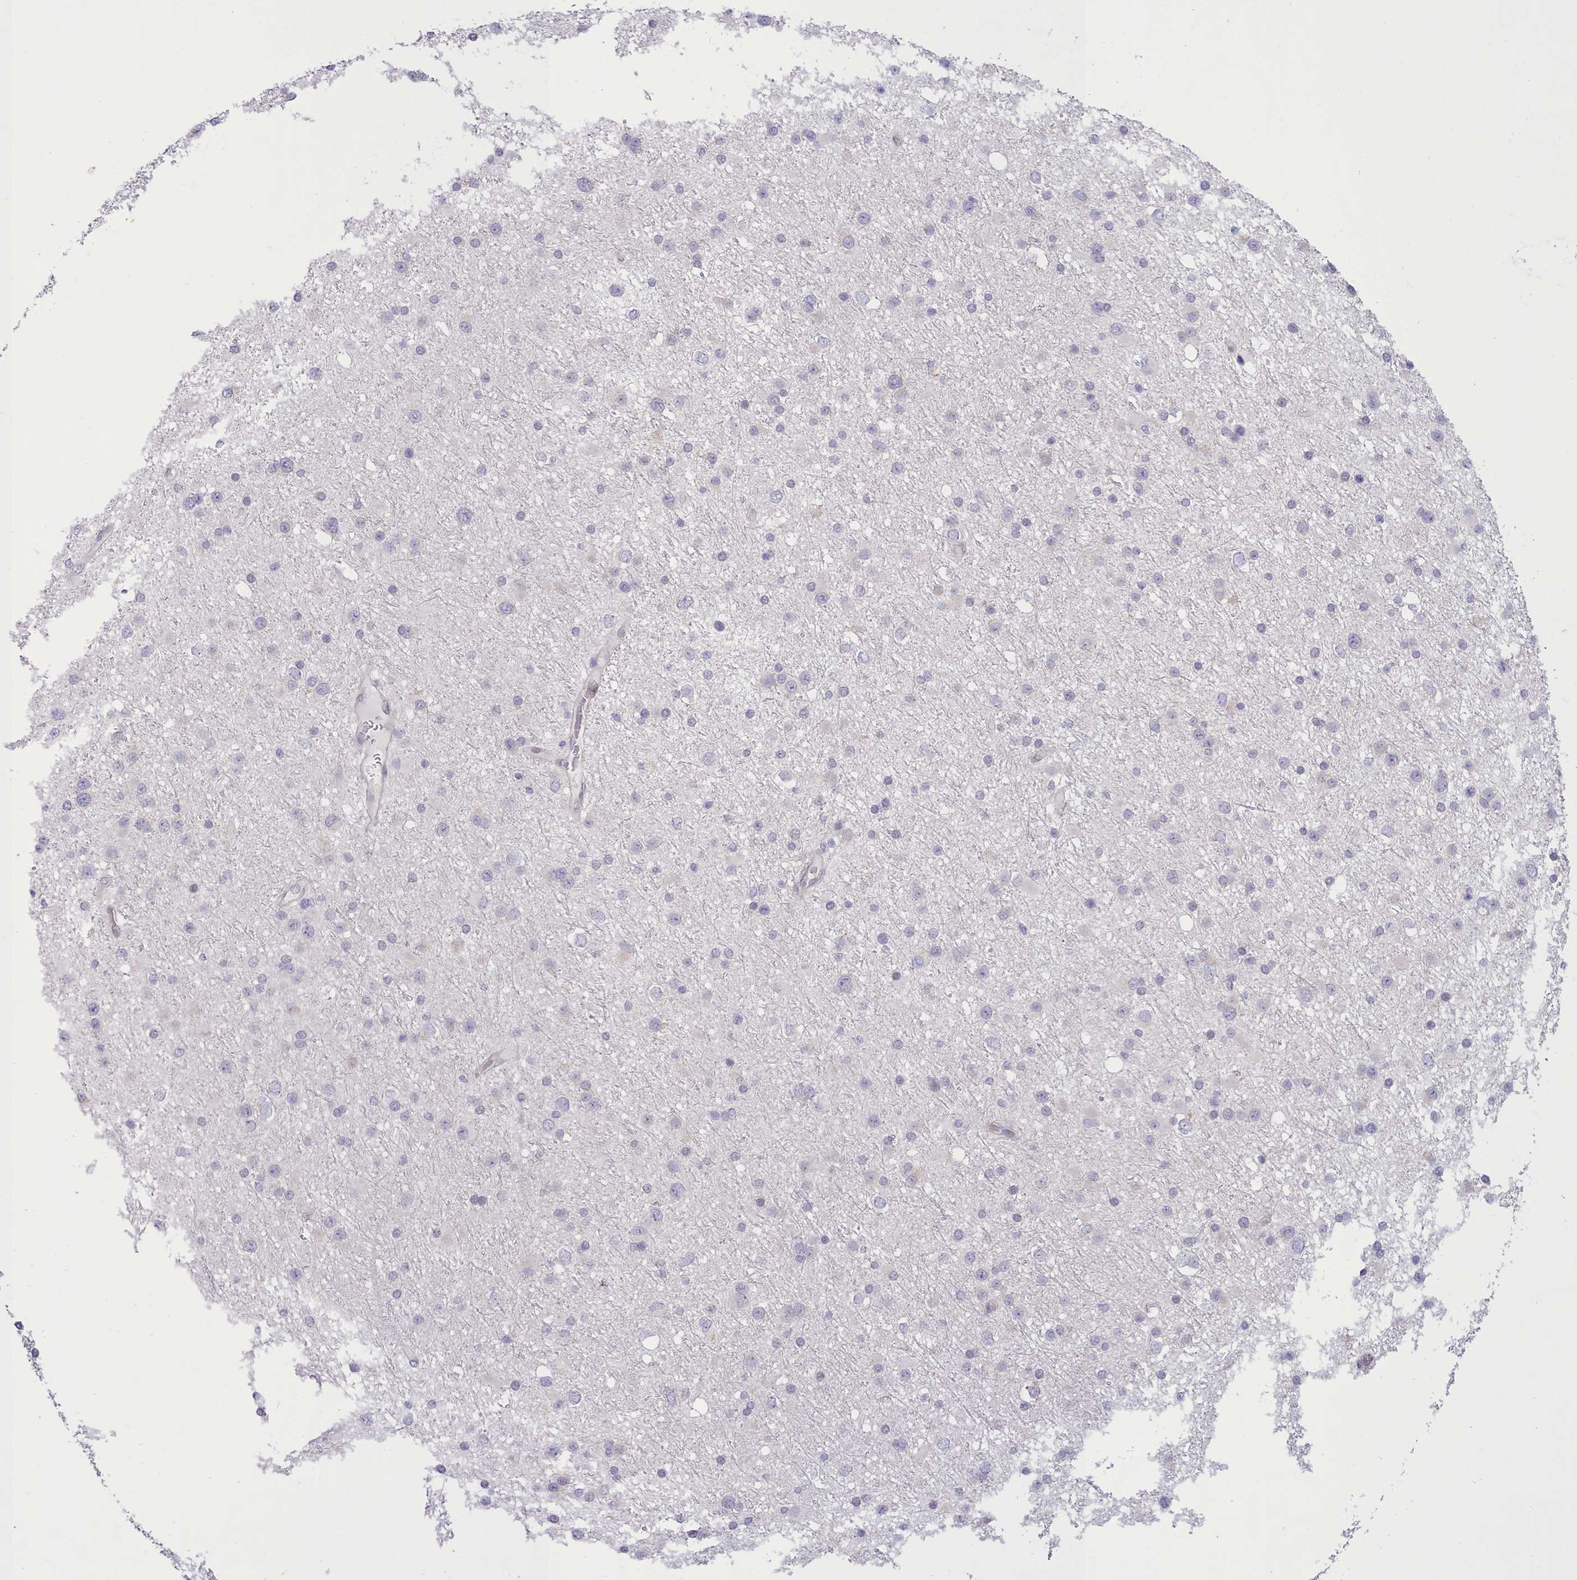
{"staining": {"intensity": "negative", "quantity": "none", "location": "none"}, "tissue": "glioma", "cell_type": "Tumor cells", "image_type": "cancer", "snomed": [{"axis": "morphology", "description": "Glioma, malignant, Low grade"}, {"axis": "topography", "description": "Brain"}], "caption": "Glioma was stained to show a protein in brown. There is no significant staining in tumor cells.", "gene": "TMEM253", "patient": {"sex": "female", "age": 32}}